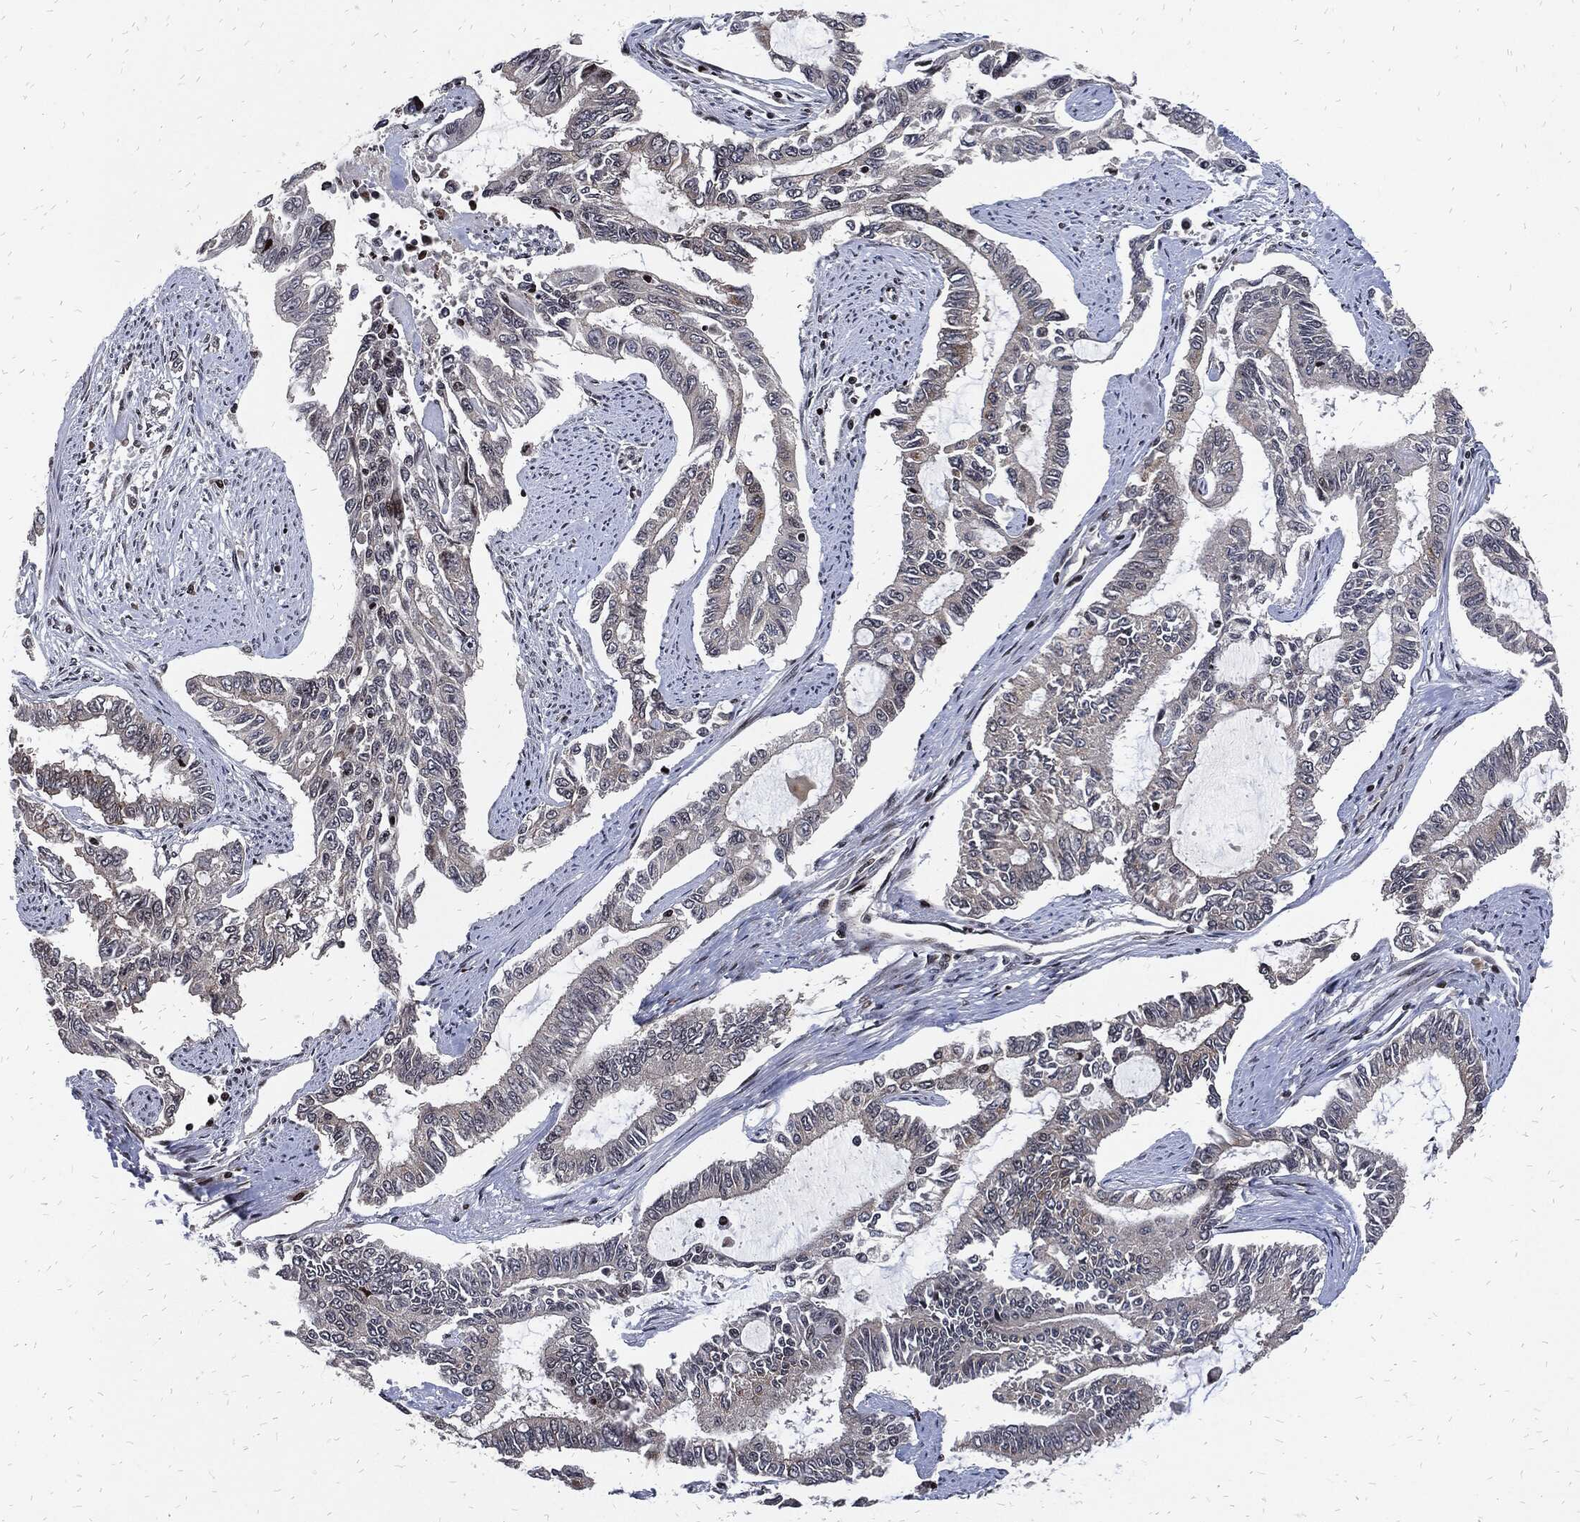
{"staining": {"intensity": "negative", "quantity": "none", "location": "none"}, "tissue": "endometrial cancer", "cell_type": "Tumor cells", "image_type": "cancer", "snomed": [{"axis": "morphology", "description": "Adenocarcinoma, NOS"}, {"axis": "topography", "description": "Uterus"}], "caption": "This is an immunohistochemistry (IHC) photomicrograph of human endometrial cancer (adenocarcinoma). There is no positivity in tumor cells.", "gene": "ZNF775", "patient": {"sex": "female", "age": 59}}